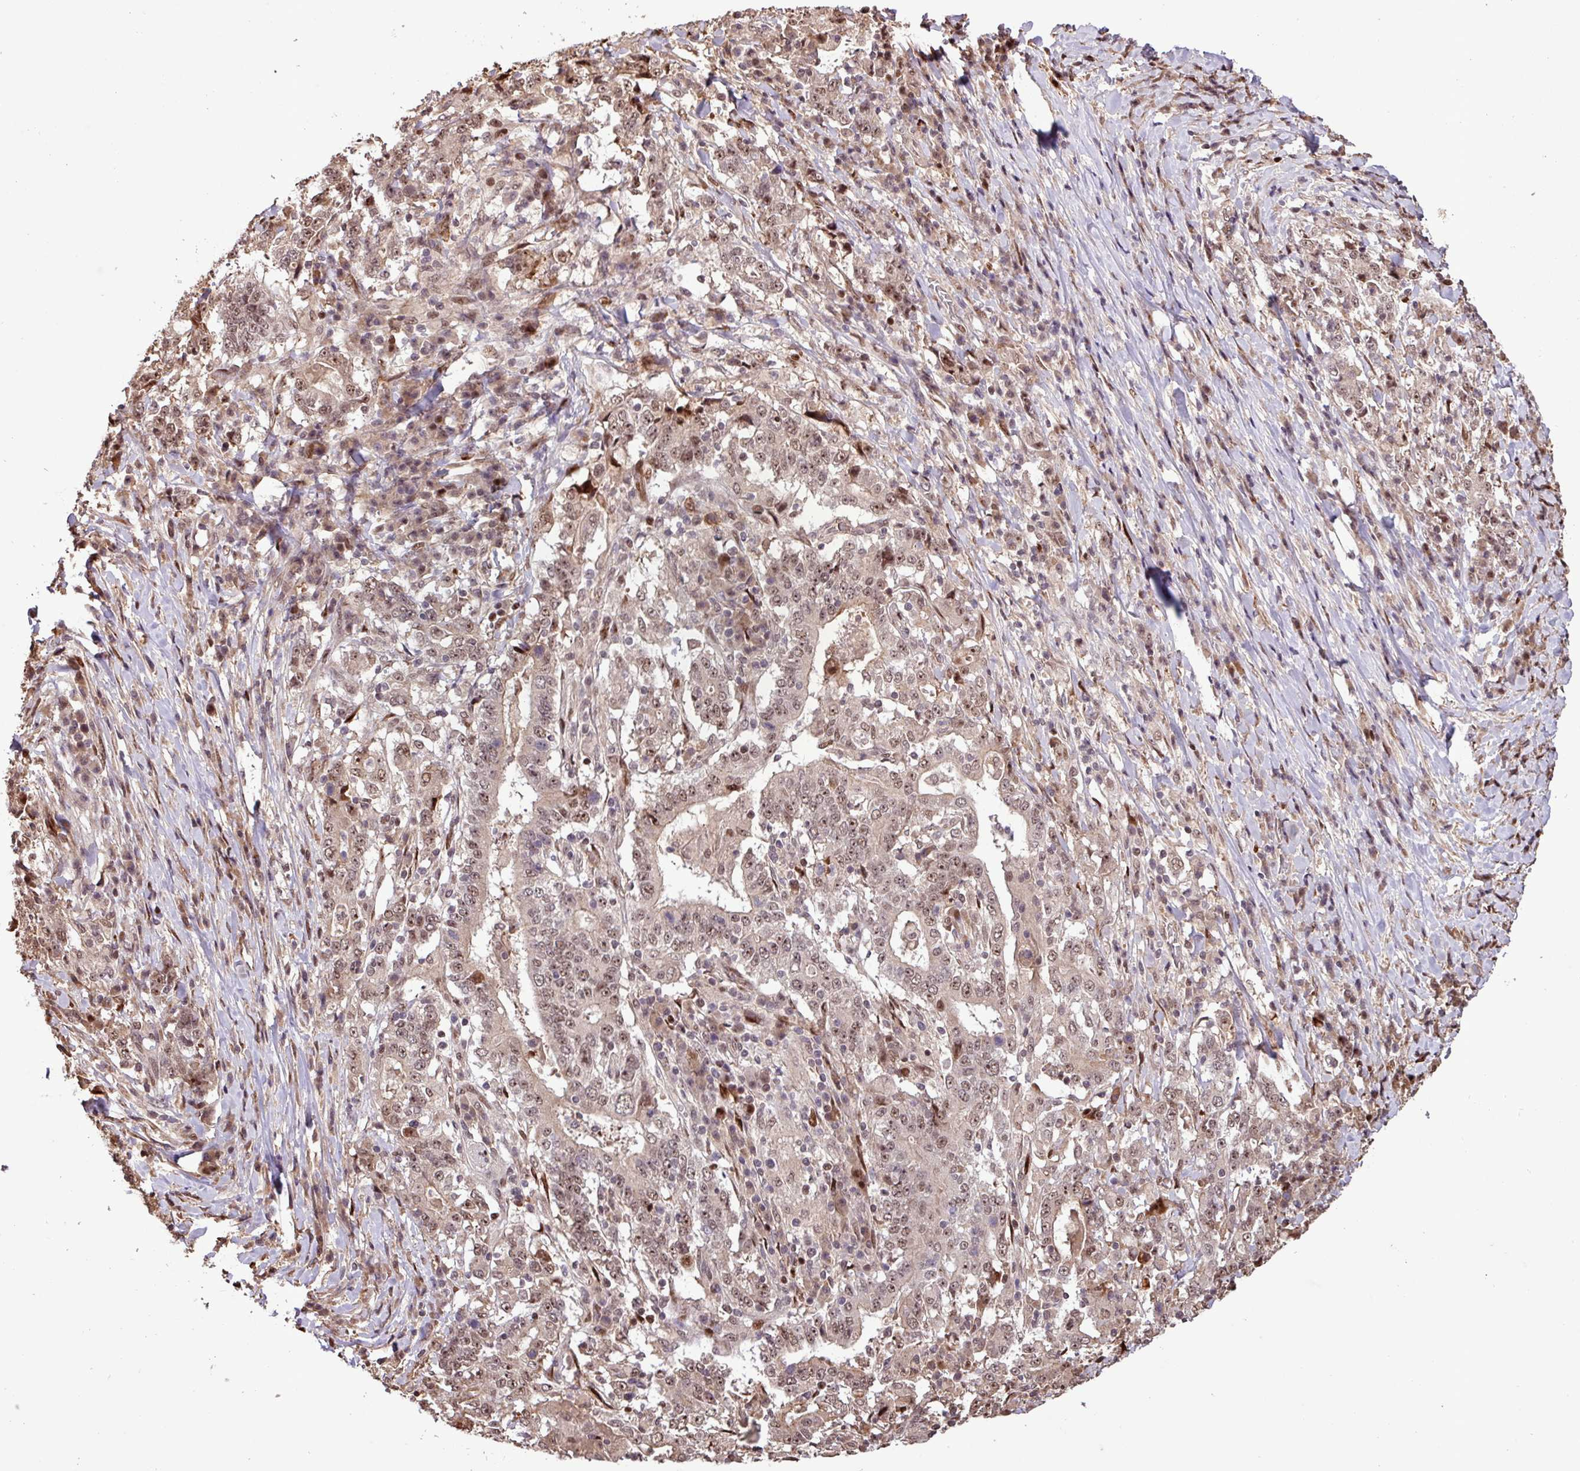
{"staining": {"intensity": "moderate", "quantity": ">75%", "location": "nuclear"}, "tissue": "stomach cancer", "cell_type": "Tumor cells", "image_type": "cancer", "snomed": [{"axis": "morphology", "description": "Normal tissue, NOS"}, {"axis": "morphology", "description": "Adenocarcinoma, NOS"}, {"axis": "topography", "description": "Stomach, upper"}, {"axis": "topography", "description": "Stomach"}], "caption": "About >75% of tumor cells in stomach cancer (adenocarcinoma) show moderate nuclear protein positivity as visualized by brown immunohistochemical staining.", "gene": "SLC22A24", "patient": {"sex": "male", "age": 59}}